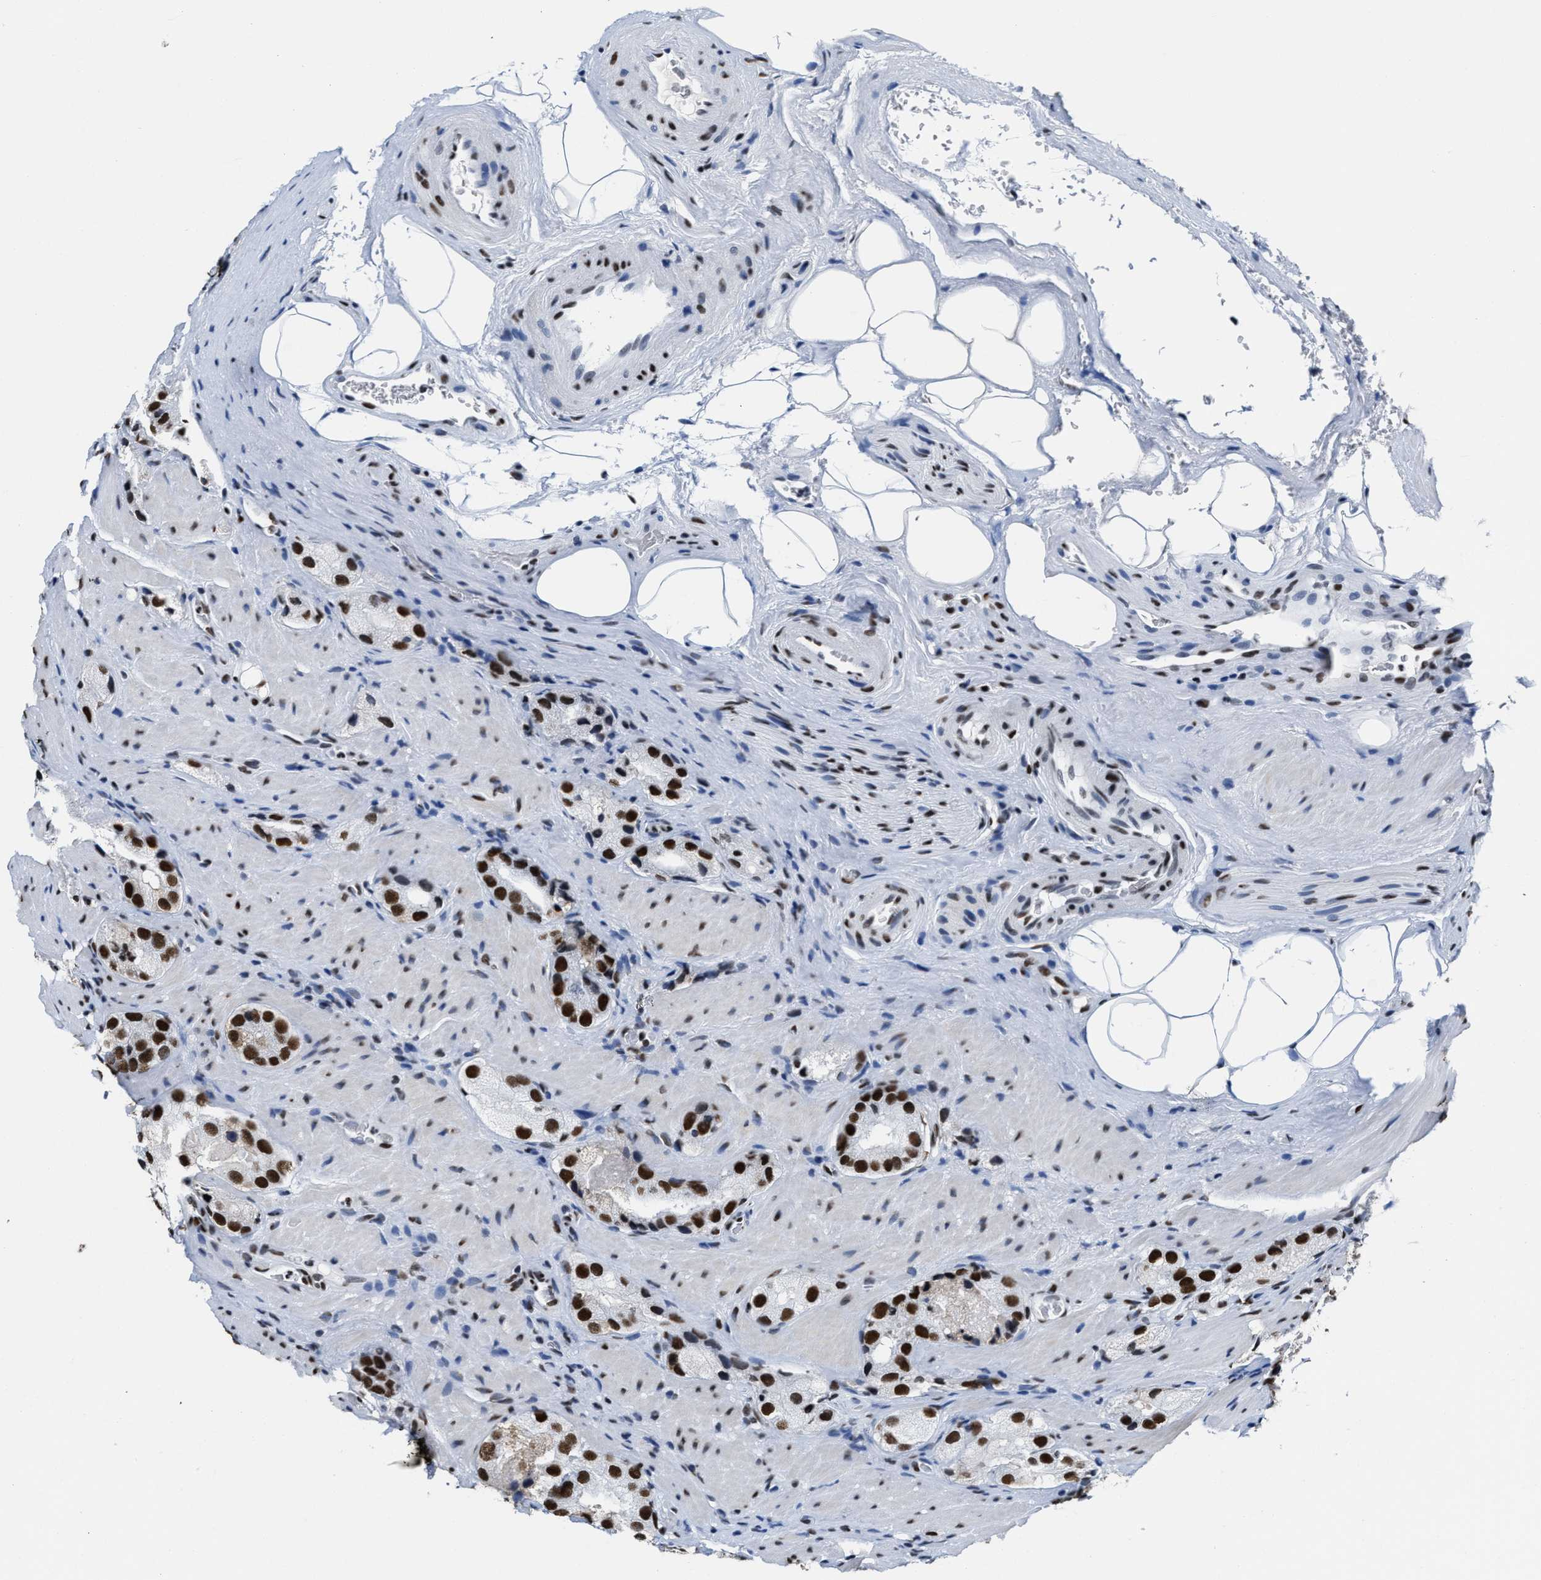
{"staining": {"intensity": "strong", "quantity": ">75%", "location": "nuclear"}, "tissue": "prostate cancer", "cell_type": "Tumor cells", "image_type": "cancer", "snomed": [{"axis": "morphology", "description": "Adenocarcinoma, High grade"}, {"axis": "topography", "description": "Prostate"}], "caption": "Prostate high-grade adenocarcinoma stained with immunohistochemistry demonstrates strong nuclear expression in about >75% of tumor cells. The protein of interest is shown in brown color, while the nuclei are stained blue.", "gene": "SMARCC2", "patient": {"sex": "male", "age": 63}}